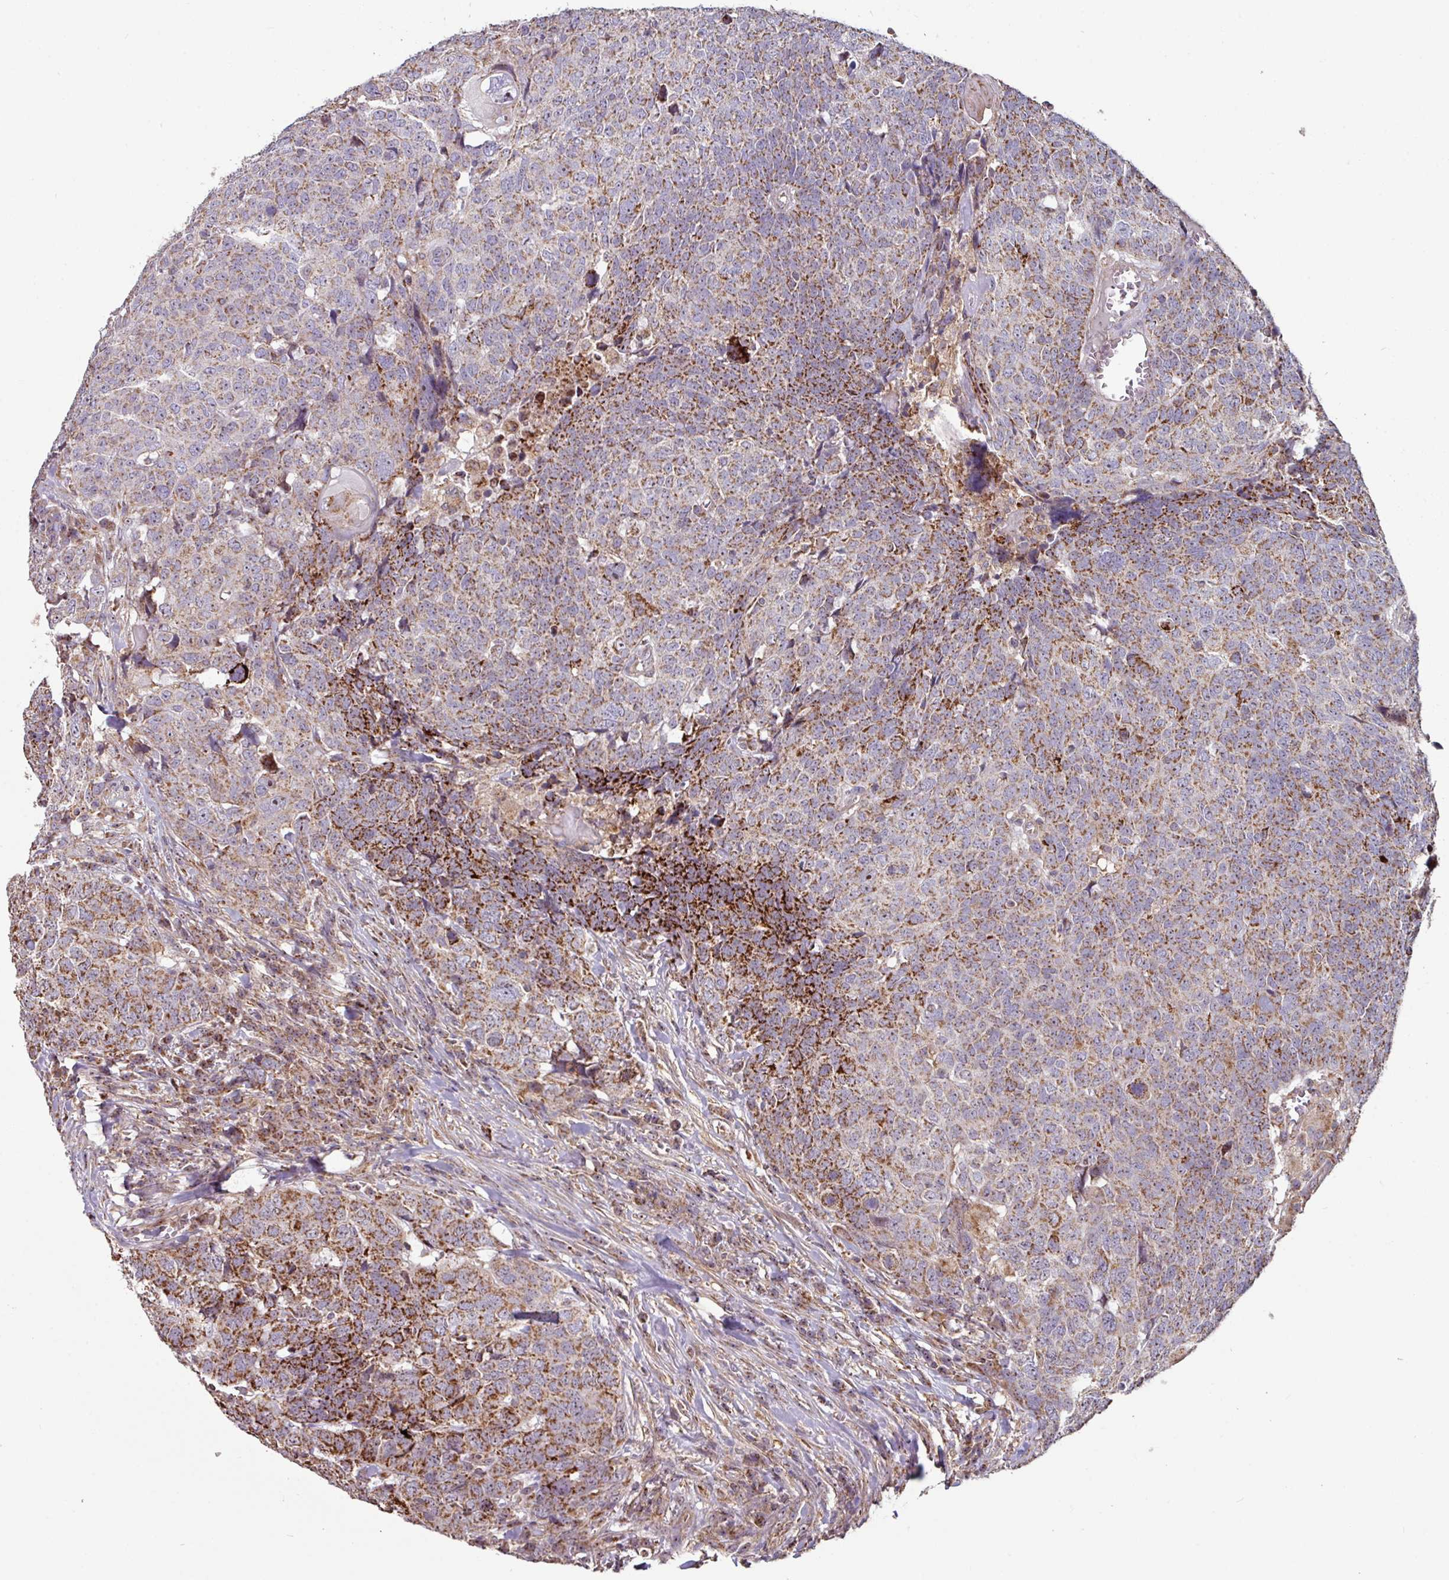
{"staining": {"intensity": "strong", "quantity": "25%-75%", "location": "cytoplasmic/membranous"}, "tissue": "head and neck cancer", "cell_type": "Tumor cells", "image_type": "cancer", "snomed": [{"axis": "morphology", "description": "Squamous cell carcinoma, NOS"}, {"axis": "topography", "description": "Head-Neck"}], "caption": "IHC (DAB (3,3'-diaminobenzidine)) staining of head and neck squamous cell carcinoma reveals strong cytoplasmic/membranous protein staining in approximately 25%-75% of tumor cells. The staining was performed using DAB to visualize the protein expression in brown, while the nuclei were stained in blue with hematoxylin (Magnification: 20x).", "gene": "OR2D3", "patient": {"sex": "male", "age": 66}}